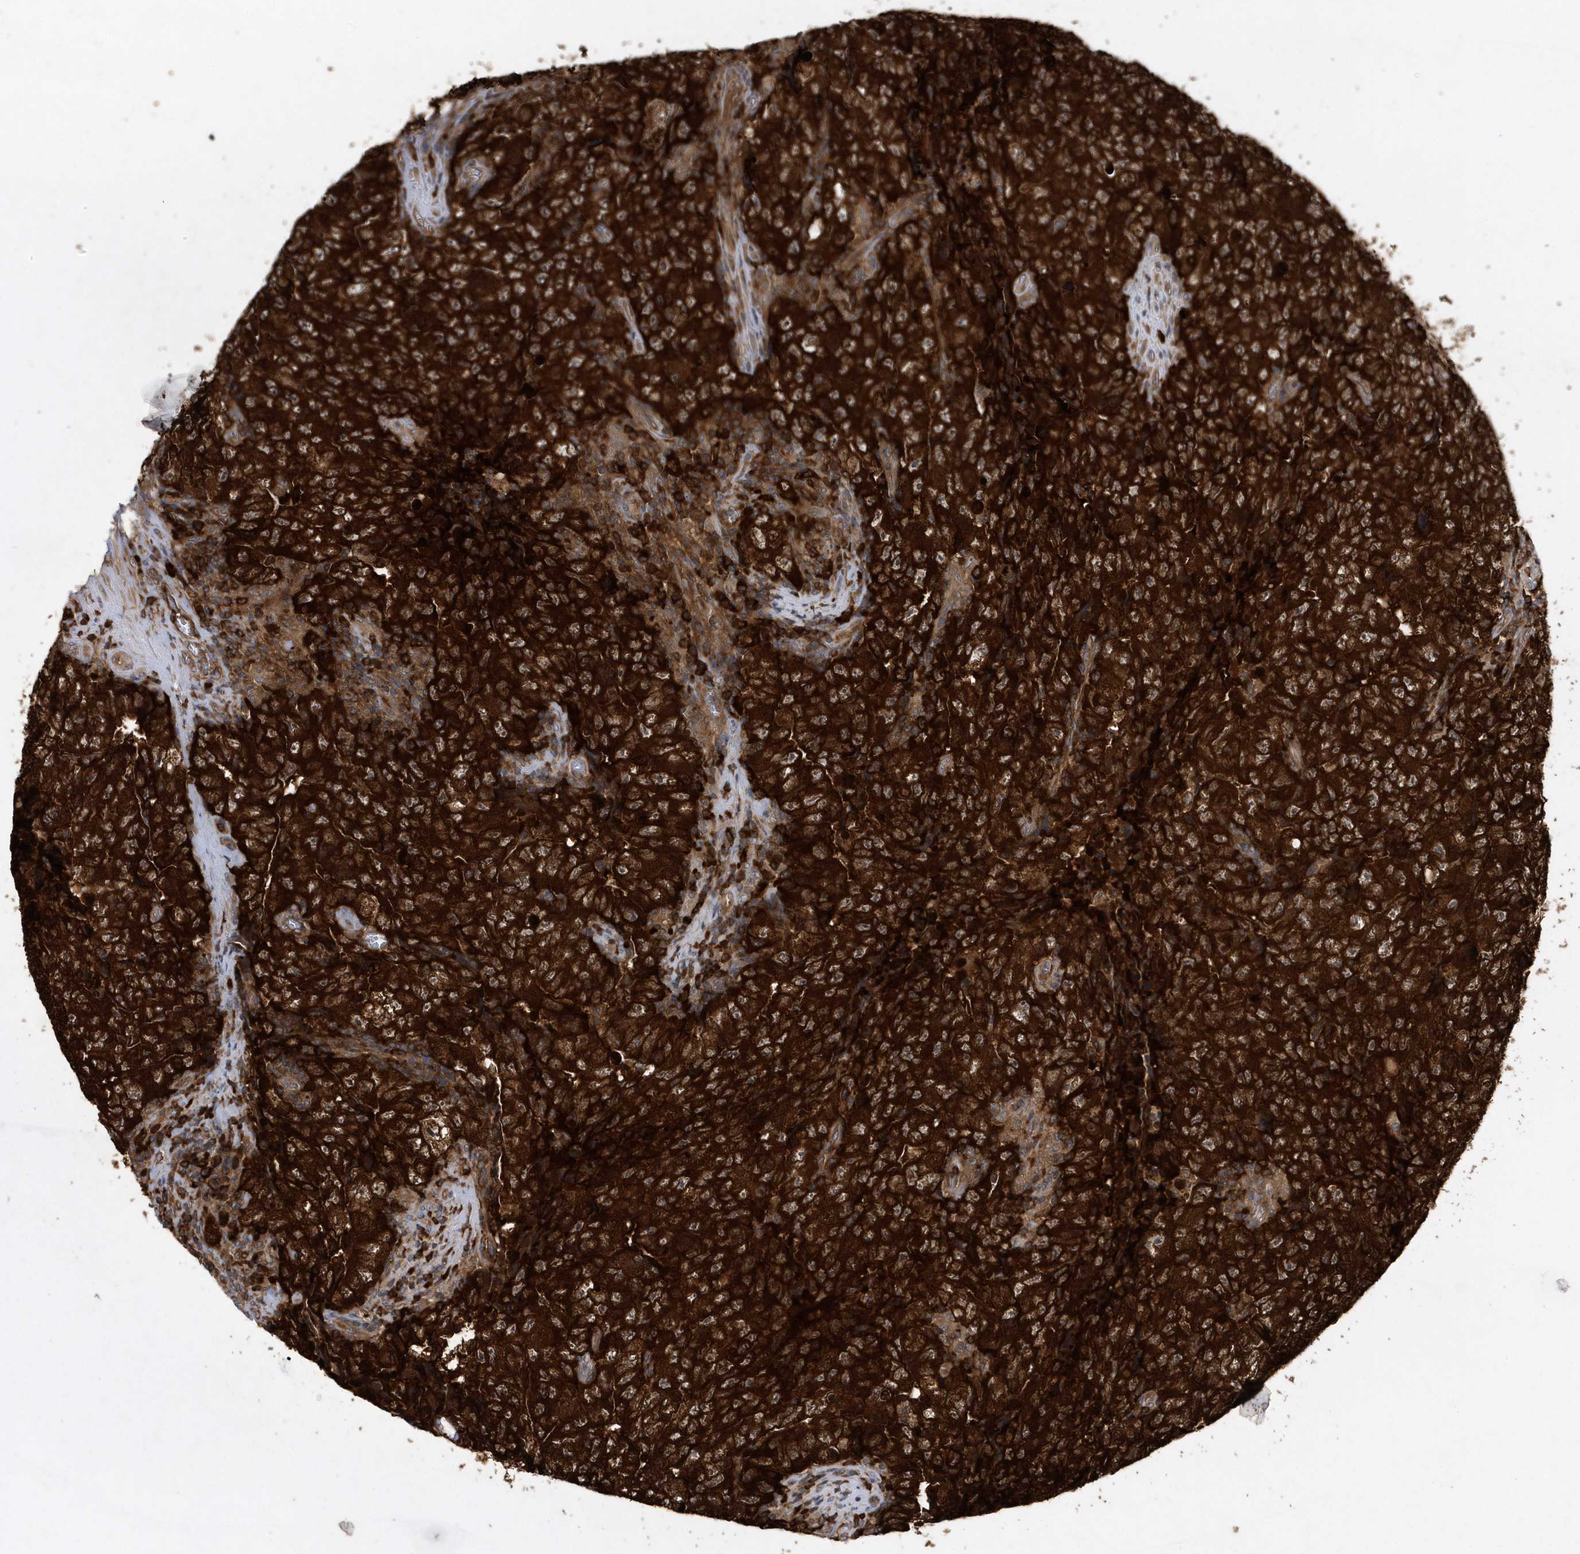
{"staining": {"intensity": "strong", "quantity": ">75%", "location": "cytoplasmic/membranous"}, "tissue": "testis cancer", "cell_type": "Tumor cells", "image_type": "cancer", "snomed": [{"axis": "morphology", "description": "Carcinoma, Embryonal, NOS"}, {"axis": "topography", "description": "Testis"}], "caption": "Immunohistochemical staining of testis embryonal carcinoma reveals strong cytoplasmic/membranous protein expression in about >75% of tumor cells.", "gene": "PAICS", "patient": {"sex": "male", "age": 26}}